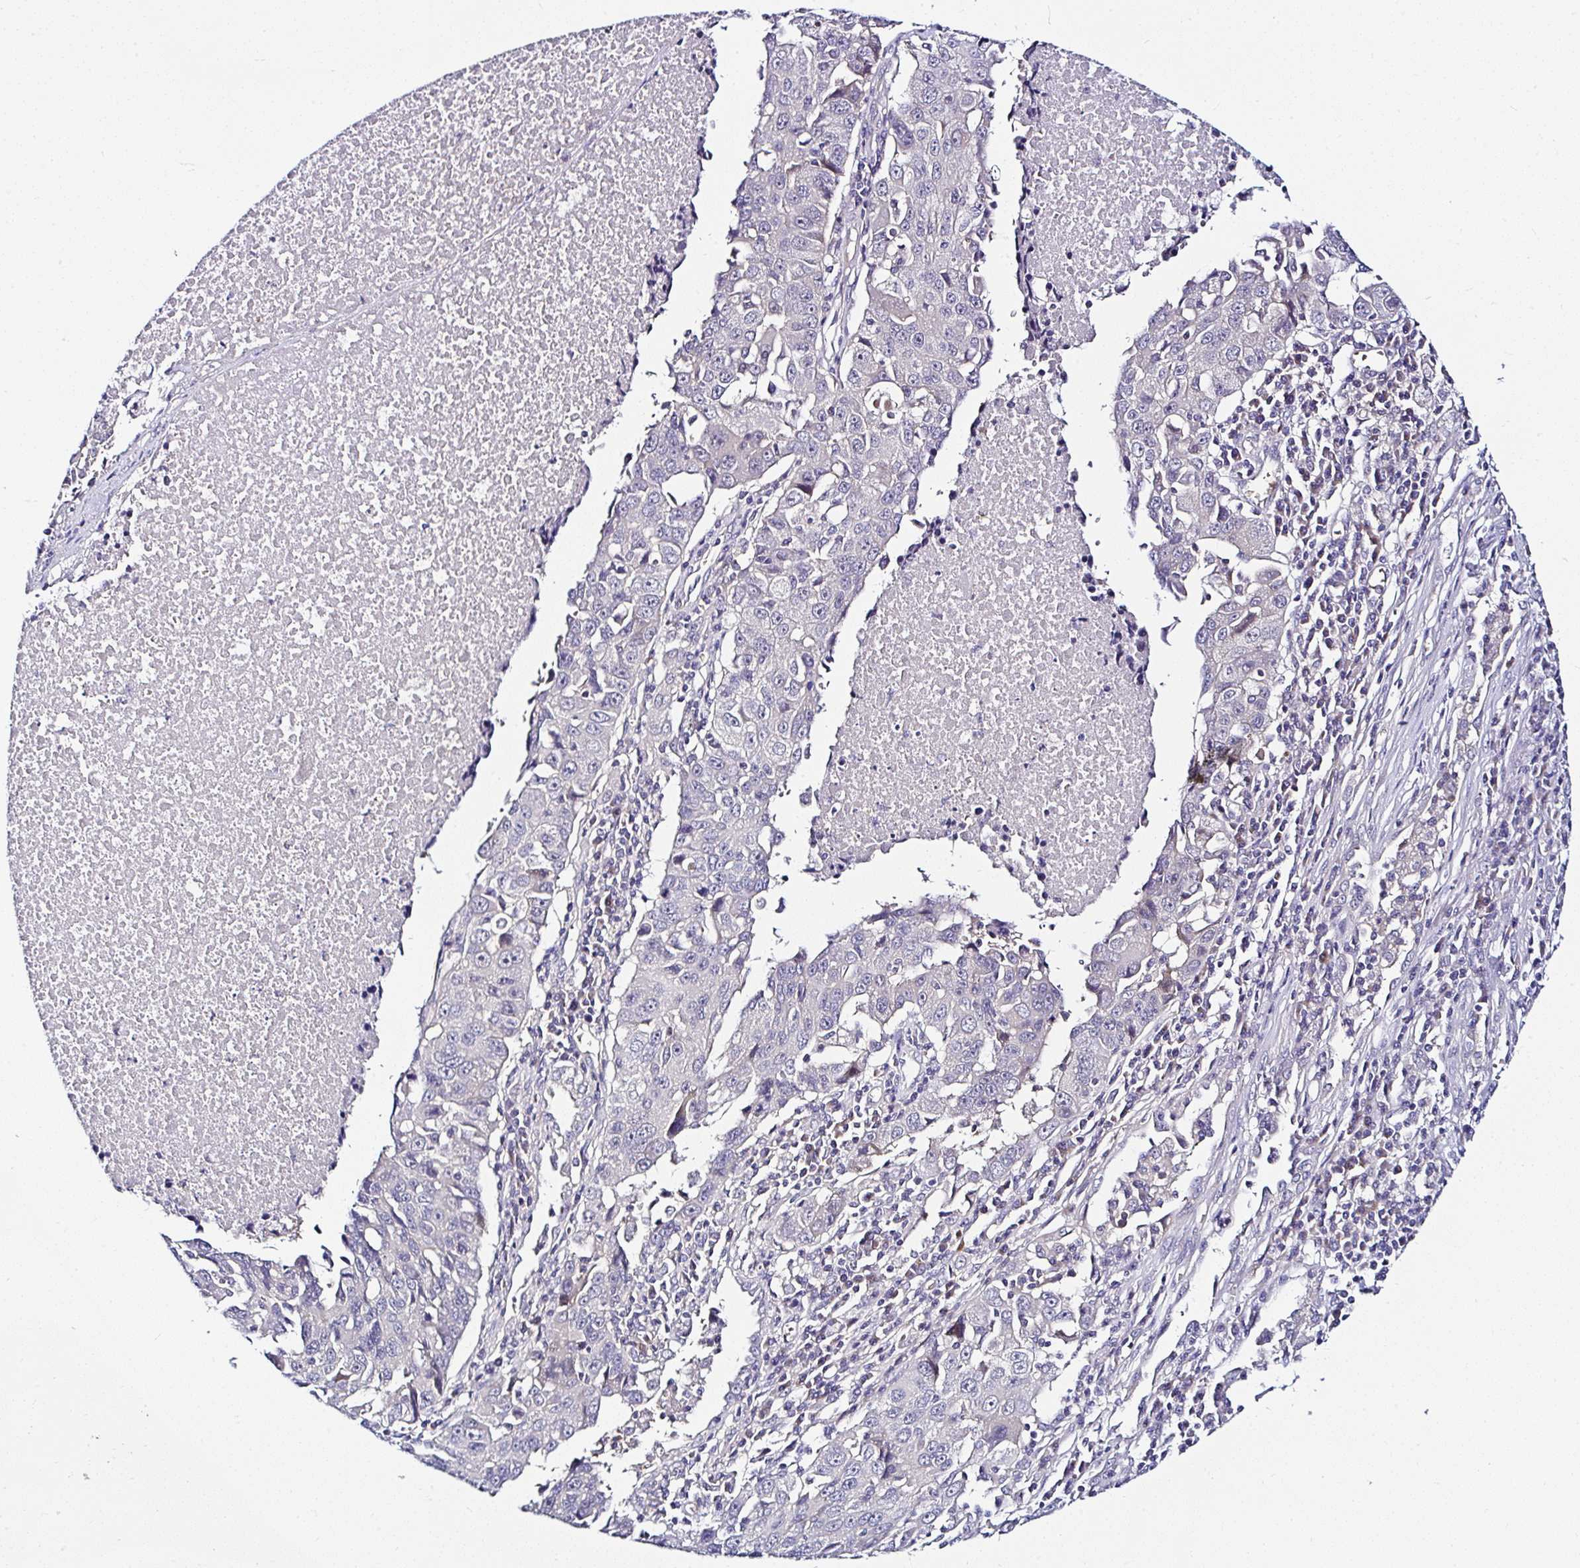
{"staining": {"intensity": "negative", "quantity": "none", "location": "none"}, "tissue": "lung cancer", "cell_type": "Tumor cells", "image_type": "cancer", "snomed": [{"axis": "morphology", "description": "Squamous cell carcinoma, NOS"}, {"axis": "topography", "description": "Lung"}], "caption": "This is an IHC photomicrograph of human squamous cell carcinoma (lung). There is no expression in tumor cells.", "gene": "DEPDC5", "patient": {"sex": "female", "age": 66}}